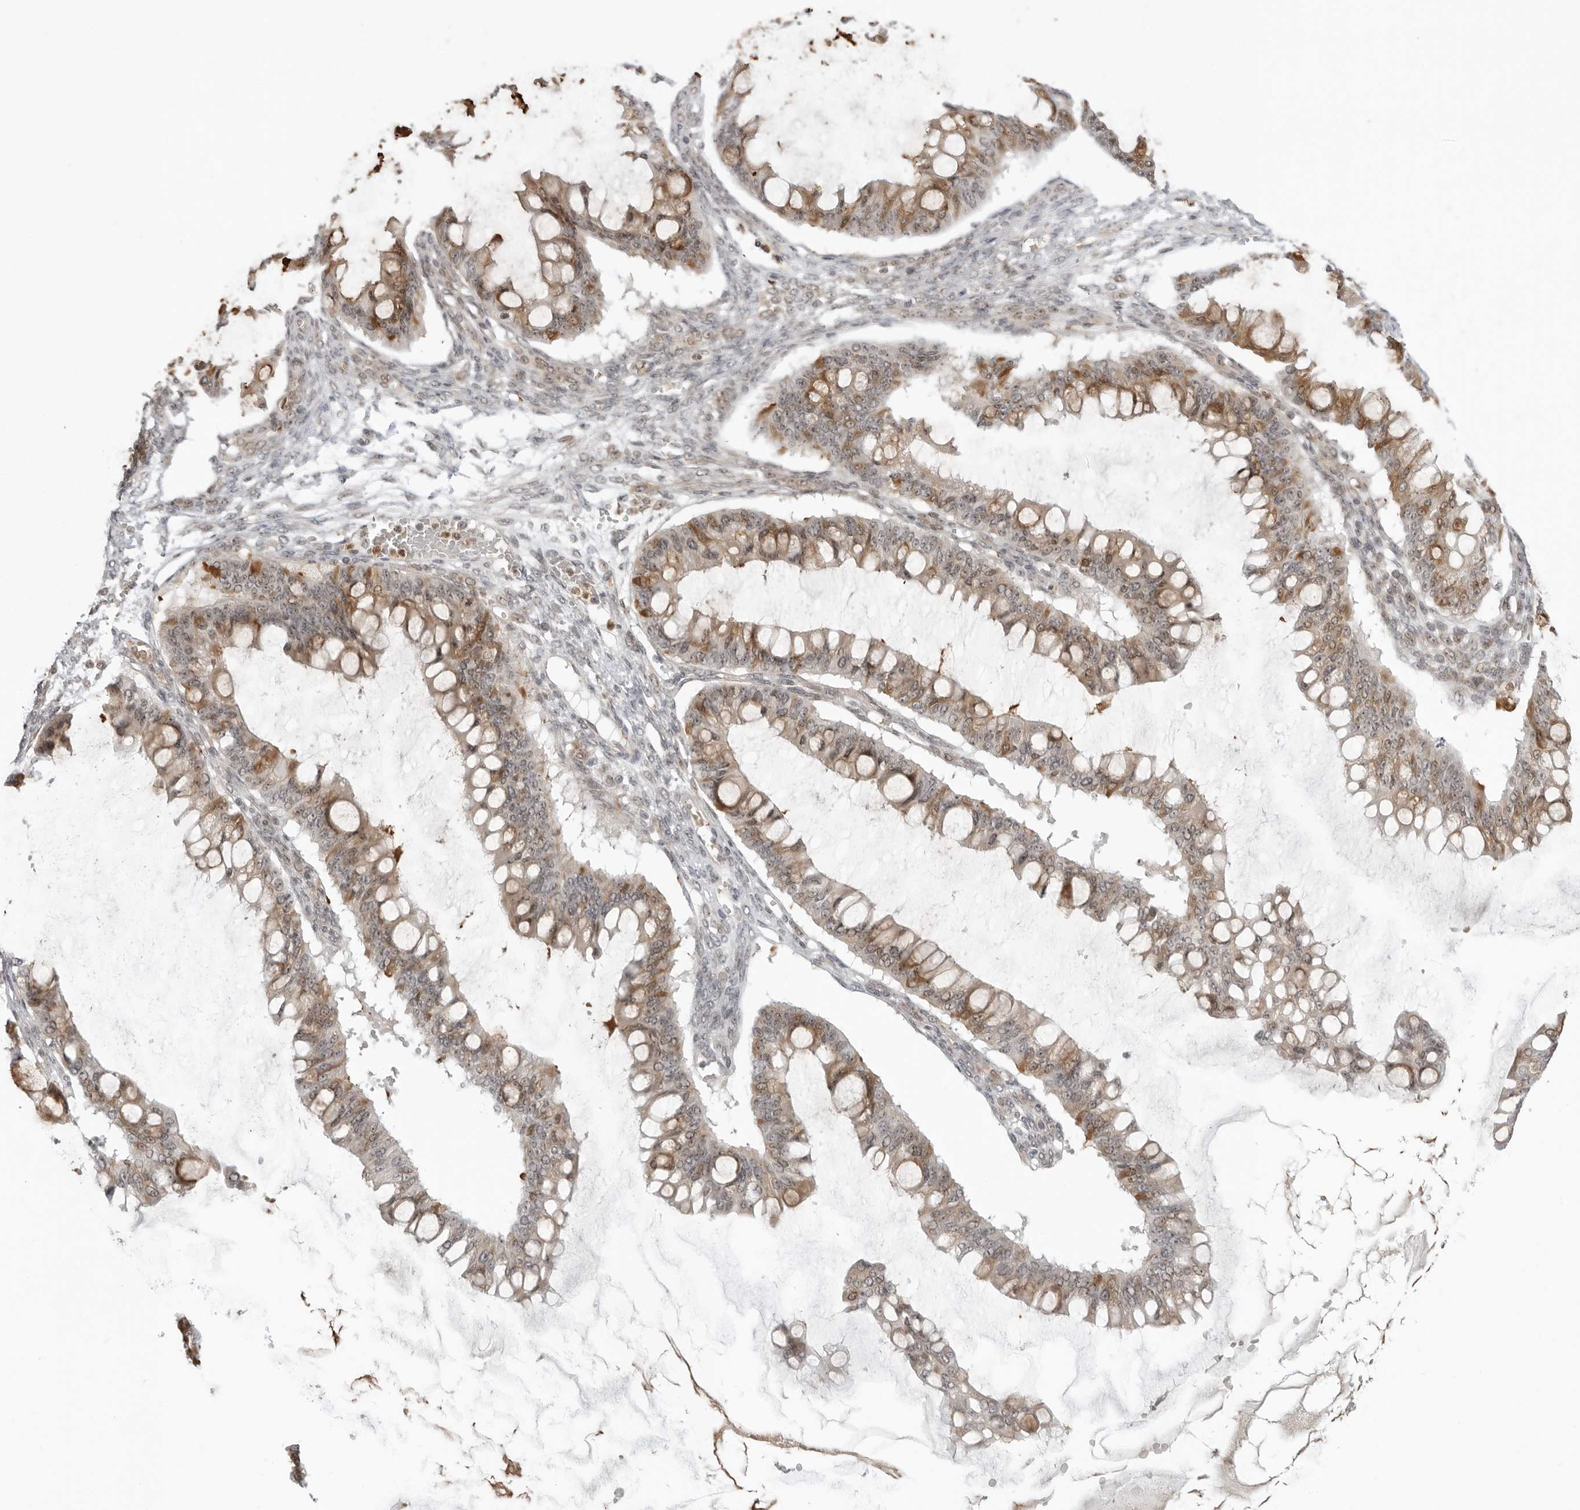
{"staining": {"intensity": "moderate", "quantity": "25%-75%", "location": "cytoplasmic/membranous"}, "tissue": "ovarian cancer", "cell_type": "Tumor cells", "image_type": "cancer", "snomed": [{"axis": "morphology", "description": "Cystadenocarcinoma, mucinous, NOS"}, {"axis": "topography", "description": "Ovary"}], "caption": "Moderate cytoplasmic/membranous protein staining is present in about 25%-75% of tumor cells in ovarian cancer. (DAB IHC with brightfield microscopy, high magnification).", "gene": "SUGCT", "patient": {"sex": "female", "age": 73}}